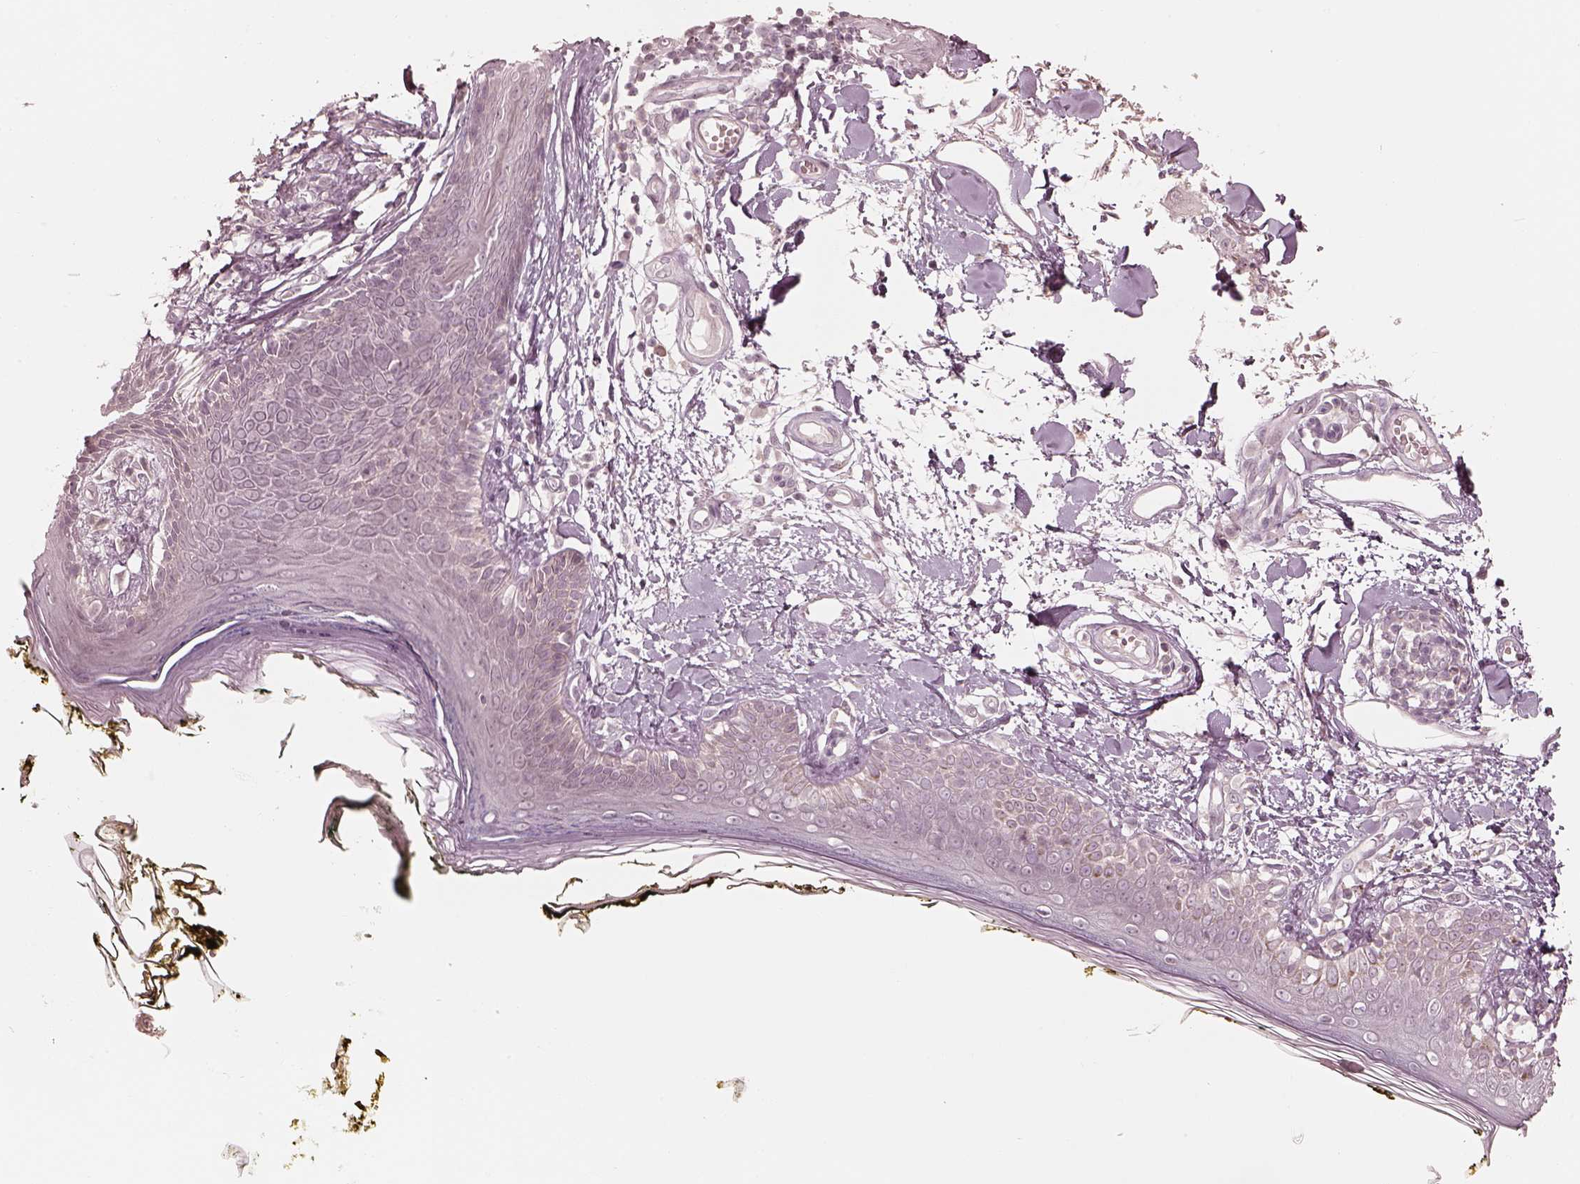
{"staining": {"intensity": "negative", "quantity": "none", "location": "none"}, "tissue": "skin", "cell_type": "Fibroblasts", "image_type": "normal", "snomed": [{"axis": "morphology", "description": "Normal tissue, NOS"}, {"axis": "topography", "description": "Skin"}], "caption": "Micrograph shows no protein staining in fibroblasts of unremarkable skin. (DAB IHC with hematoxylin counter stain).", "gene": "ACACB", "patient": {"sex": "male", "age": 76}}